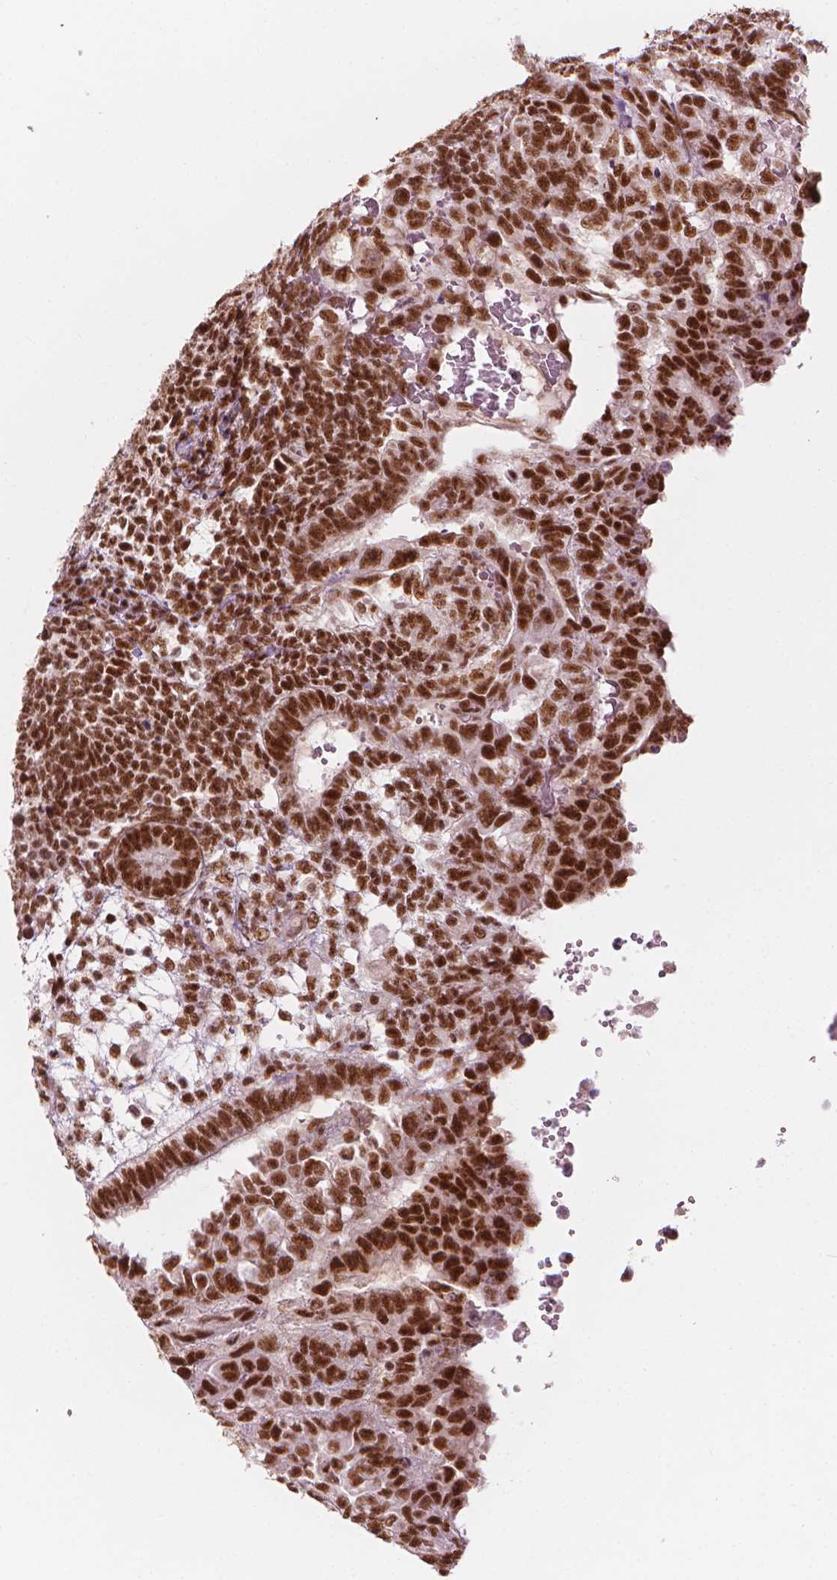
{"staining": {"intensity": "strong", "quantity": ">75%", "location": "nuclear"}, "tissue": "testis cancer", "cell_type": "Tumor cells", "image_type": "cancer", "snomed": [{"axis": "morphology", "description": "Carcinoma, Embryonal, NOS"}, {"axis": "topography", "description": "Testis"}], "caption": "Brown immunohistochemical staining in human testis cancer (embryonal carcinoma) displays strong nuclear staining in approximately >75% of tumor cells. Immunohistochemistry stains the protein in brown and the nuclei are stained blue.", "gene": "ELF2", "patient": {"sex": "male", "age": 24}}